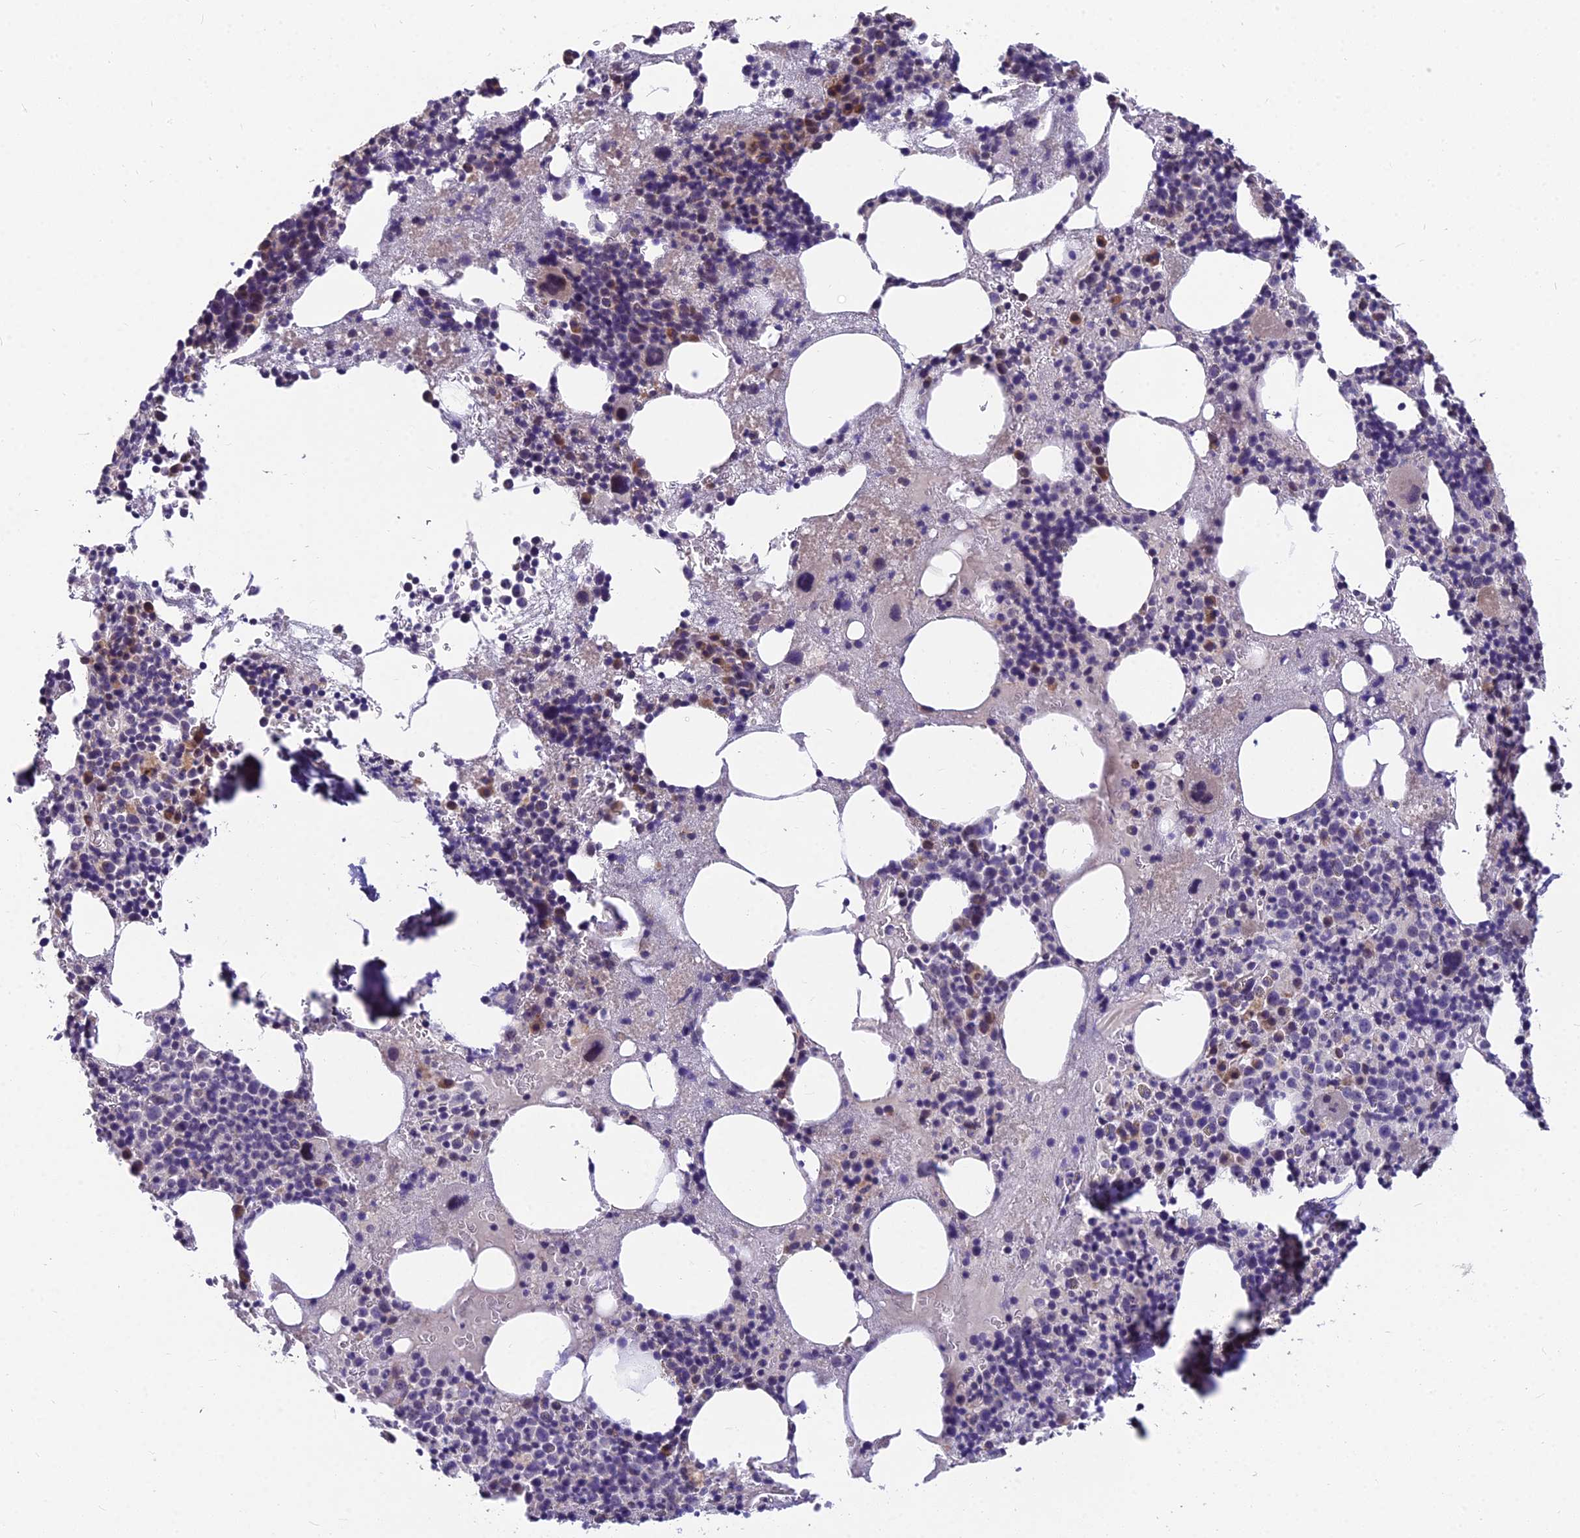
{"staining": {"intensity": "moderate", "quantity": "<25%", "location": "cytoplasmic/membranous,nuclear"}, "tissue": "bone marrow", "cell_type": "Hematopoietic cells", "image_type": "normal", "snomed": [{"axis": "morphology", "description": "Normal tissue, NOS"}, {"axis": "topography", "description": "Bone marrow"}], "caption": "This is a histology image of IHC staining of benign bone marrow, which shows moderate positivity in the cytoplasmic/membranous,nuclear of hematopoietic cells.", "gene": "ZNF333", "patient": {"sex": "male", "age": 75}}